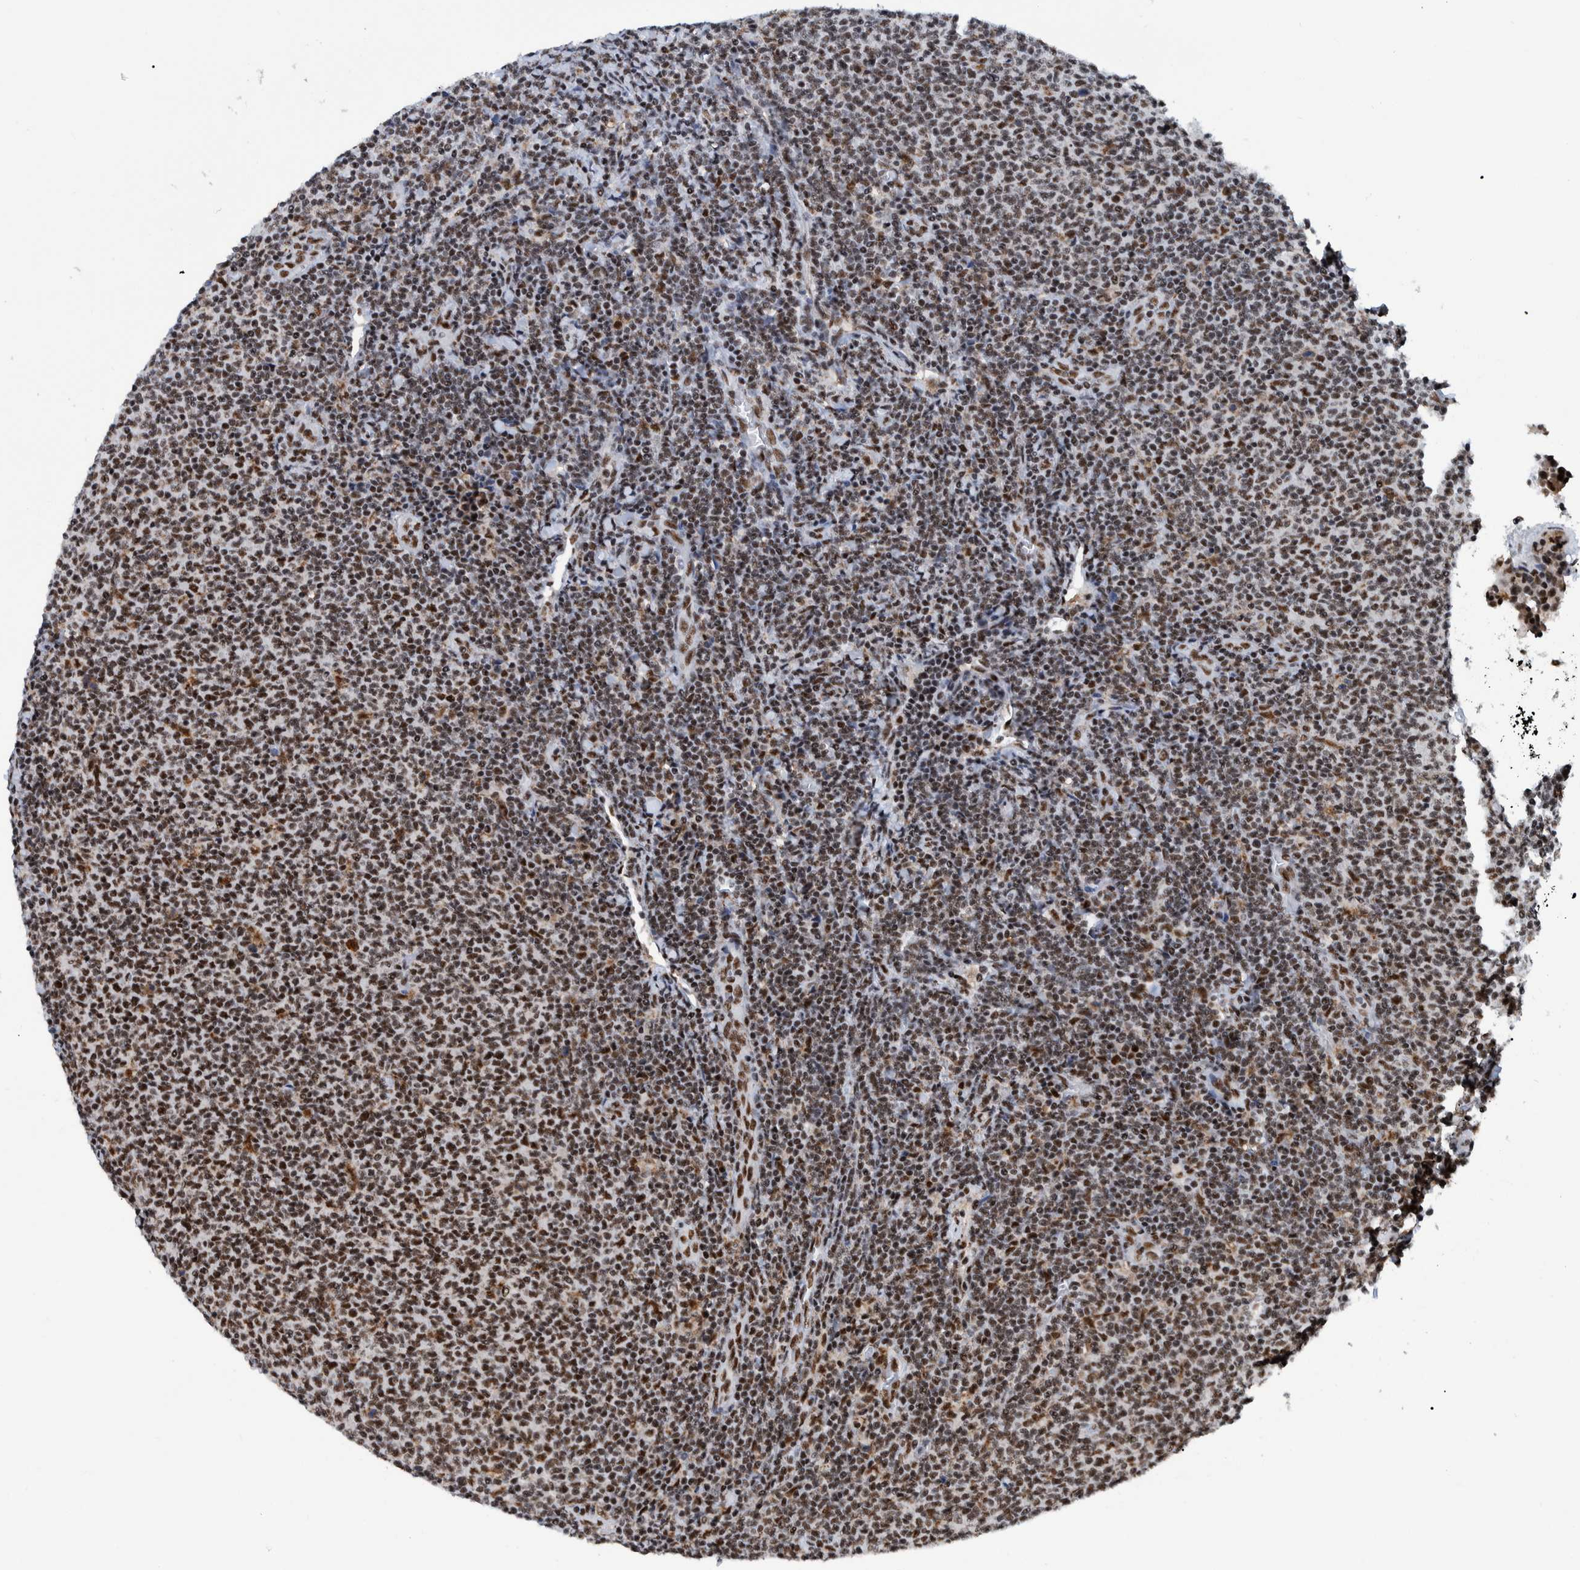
{"staining": {"intensity": "moderate", "quantity": ">75%", "location": "nuclear"}, "tissue": "lymphoma", "cell_type": "Tumor cells", "image_type": "cancer", "snomed": [{"axis": "morphology", "description": "Malignant lymphoma, non-Hodgkin's type, Low grade"}, {"axis": "topography", "description": "Lymph node"}], "caption": "Malignant lymphoma, non-Hodgkin's type (low-grade) stained with DAB IHC displays medium levels of moderate nuclear positivity in approximately >75% of tumor cells.", "gene": "EFTUD2", "patient": {"sex": "male", "age": 66}}